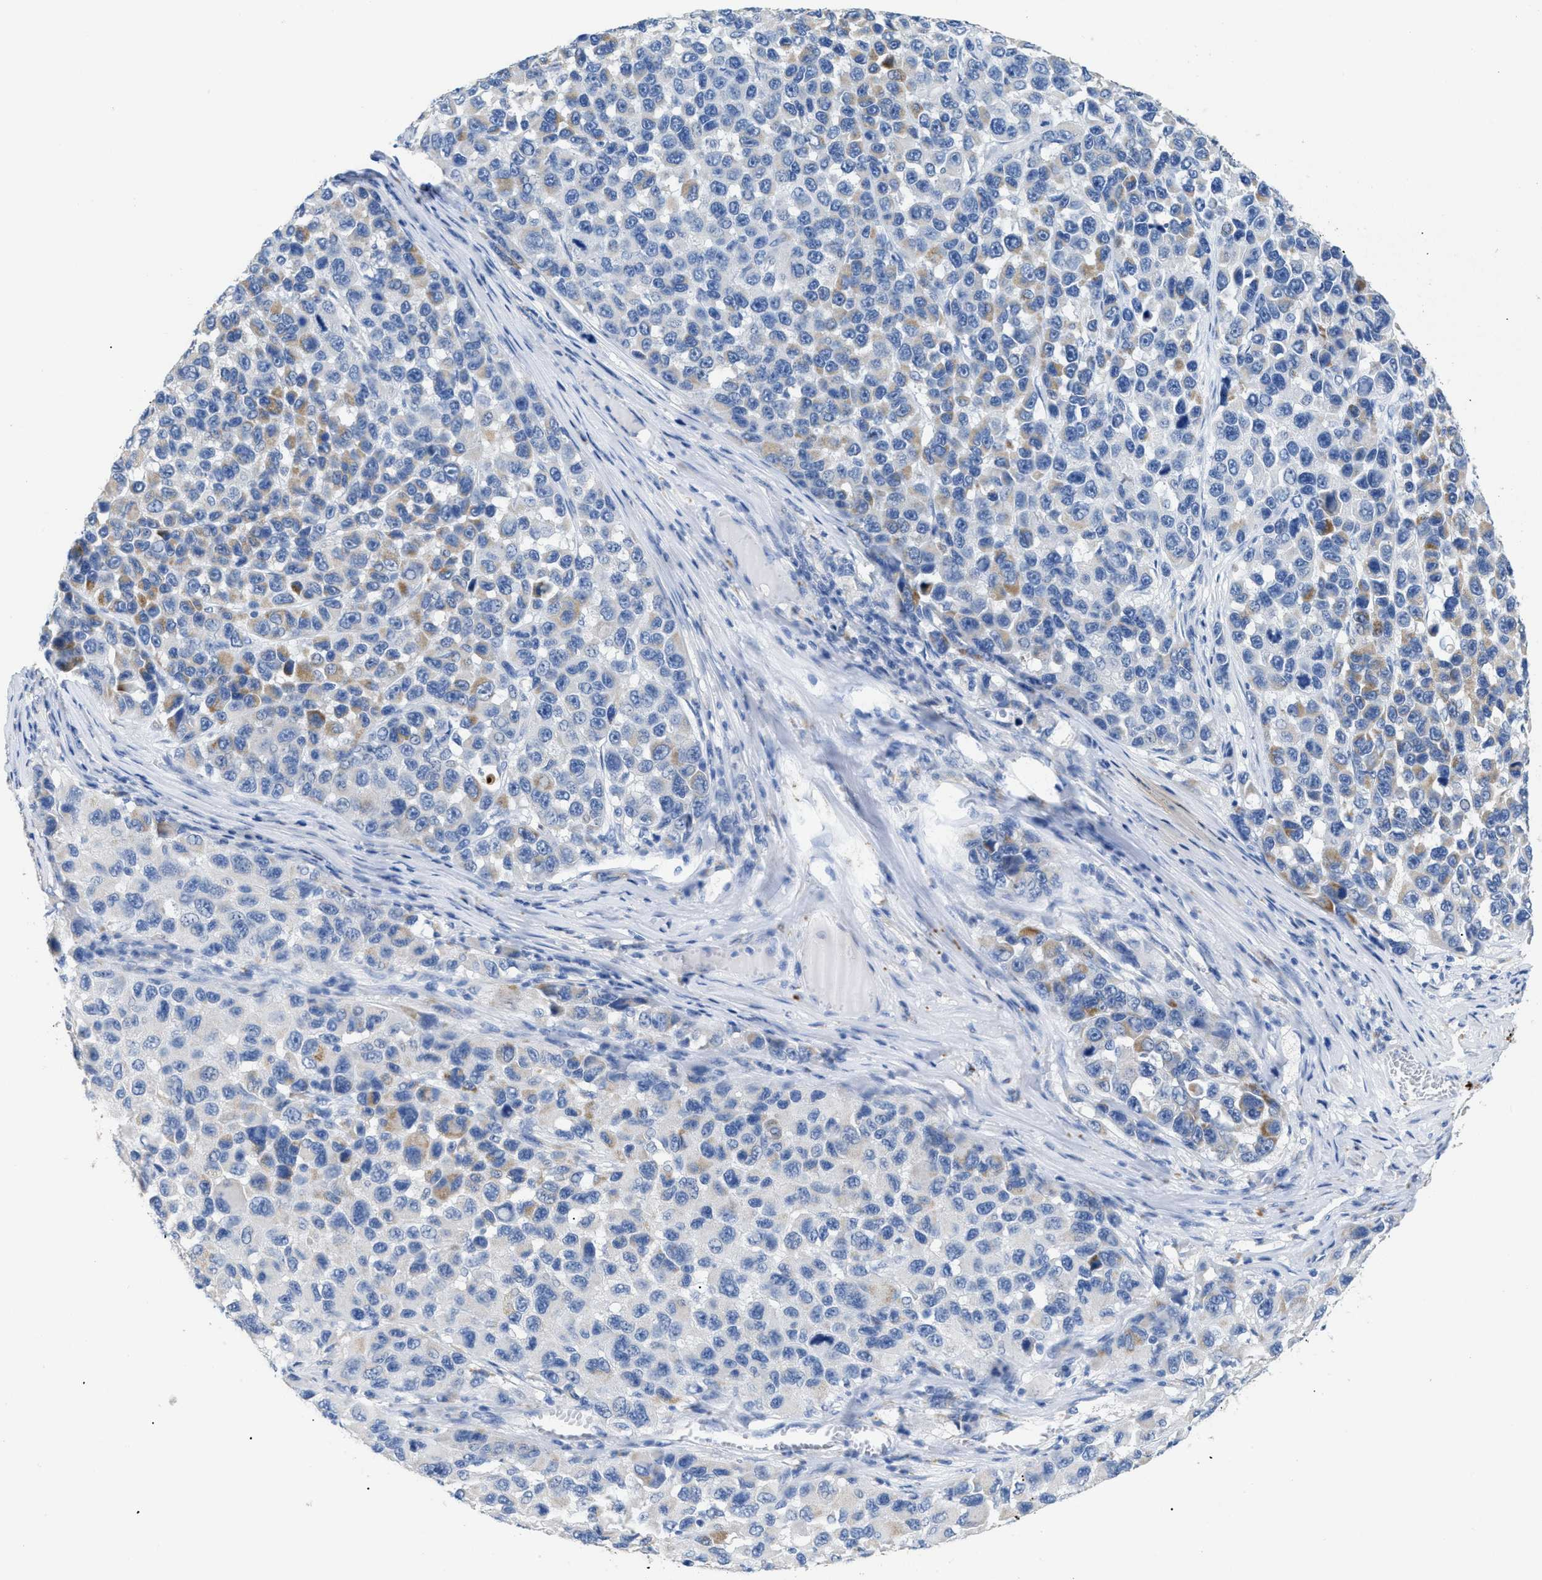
{"staining": {"intensity": "negative", "quantity": "none", "location": "none"}, "tissue": "melanoma", "cell_type": "Tumor cells", "image_type": "cancer", "snomed": [{"axis": "morphology", "description": "Malignant melanoma, NOS"}, {"axis": "topography", "description": "Skin"}], "caption": "IHC of human malignant melanoma displays no expression in tumor cells. (Brightfield microscopy of DAB (3,3'-diaminobenzidine) IHC at high magnification).", "gene": "APOBEC2", "patient": {"sex": "male", "age": 53}}